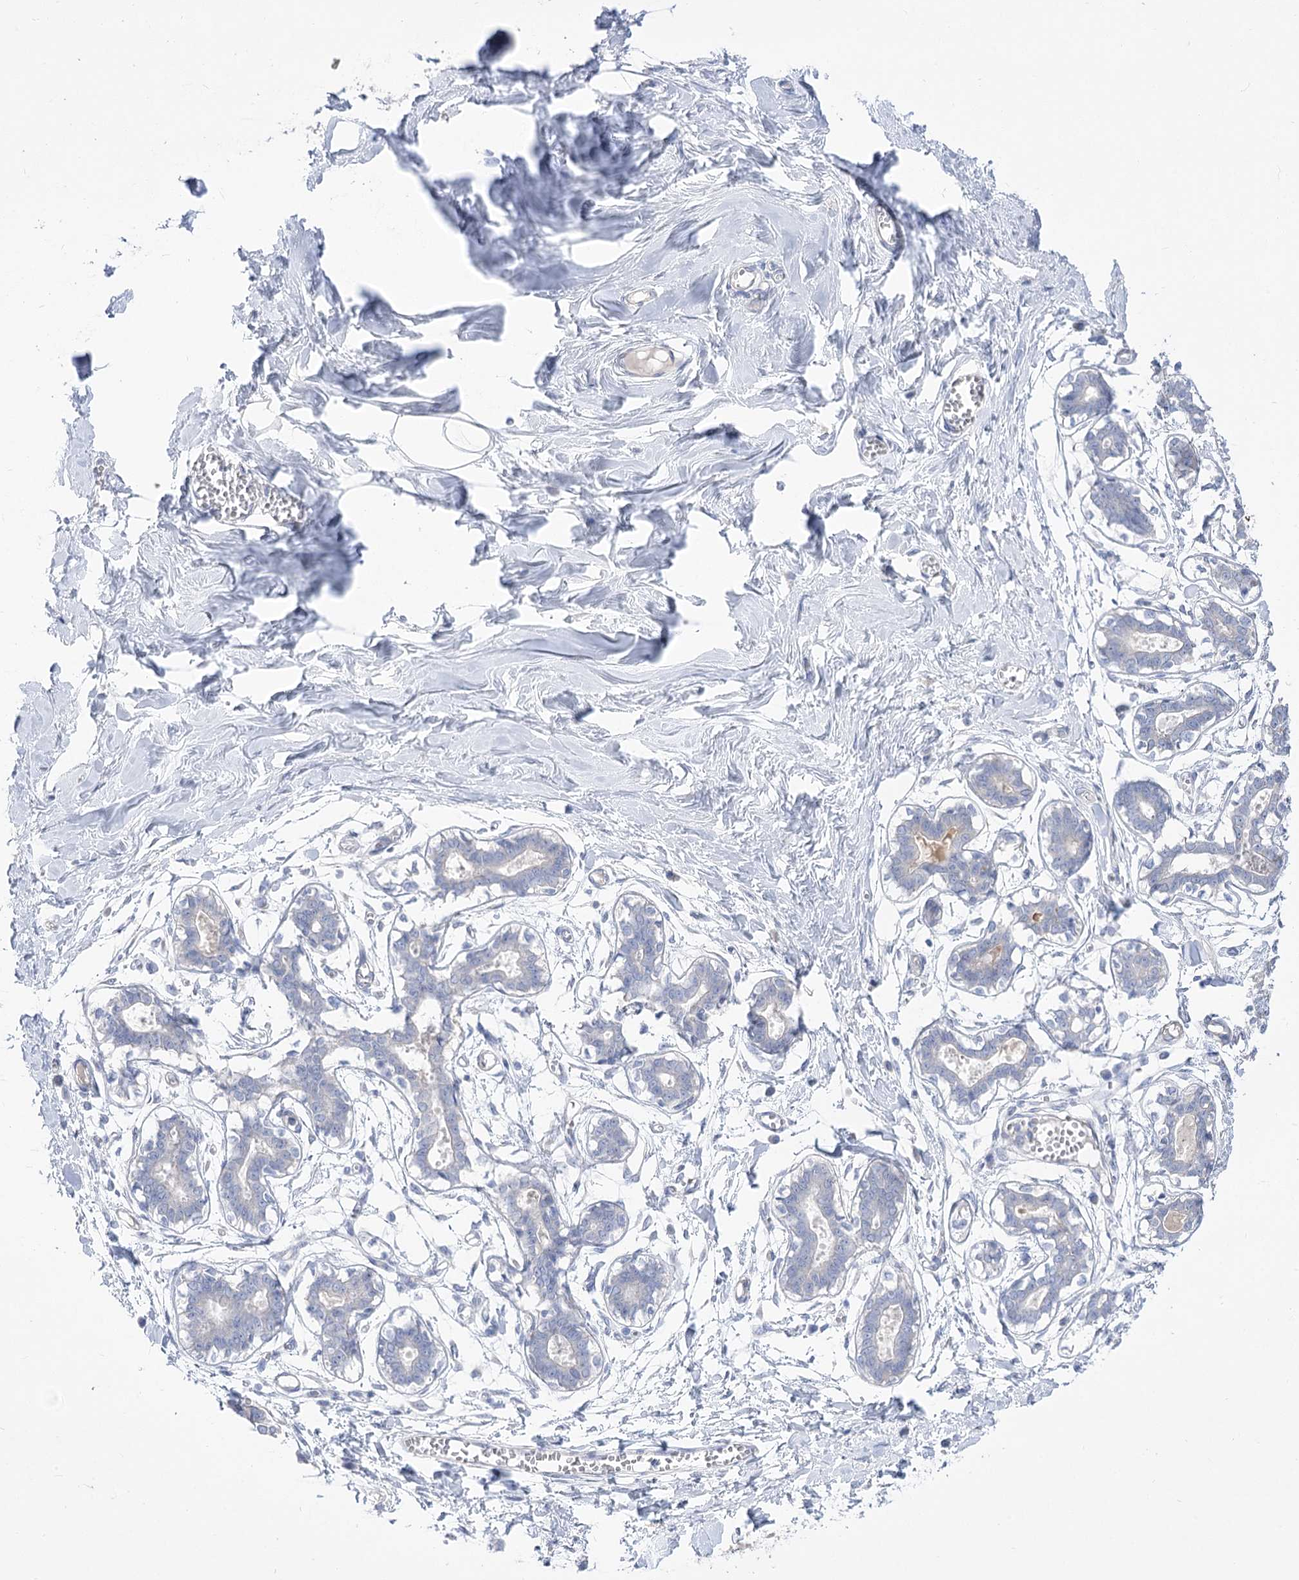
{"staining": {"intensity": "negative", "quantity": "none", "location": "none"}, "tissue": "breast", "cell_type": "Adipocytes", "image_type": "normal", "snomed": [{"axis": "morphology", "description": "Normal tissue, NOS"}, {"axis": "topography", "description": "Breast"}], "caption": "A photomicrograph of breast stained for a protein displays no brown staining in adipocytes. (Immunohistochemistry, brightfield microscopy, high magnification).", "gene": "HELT", "patient": {"sex": "female", "age": 27}}